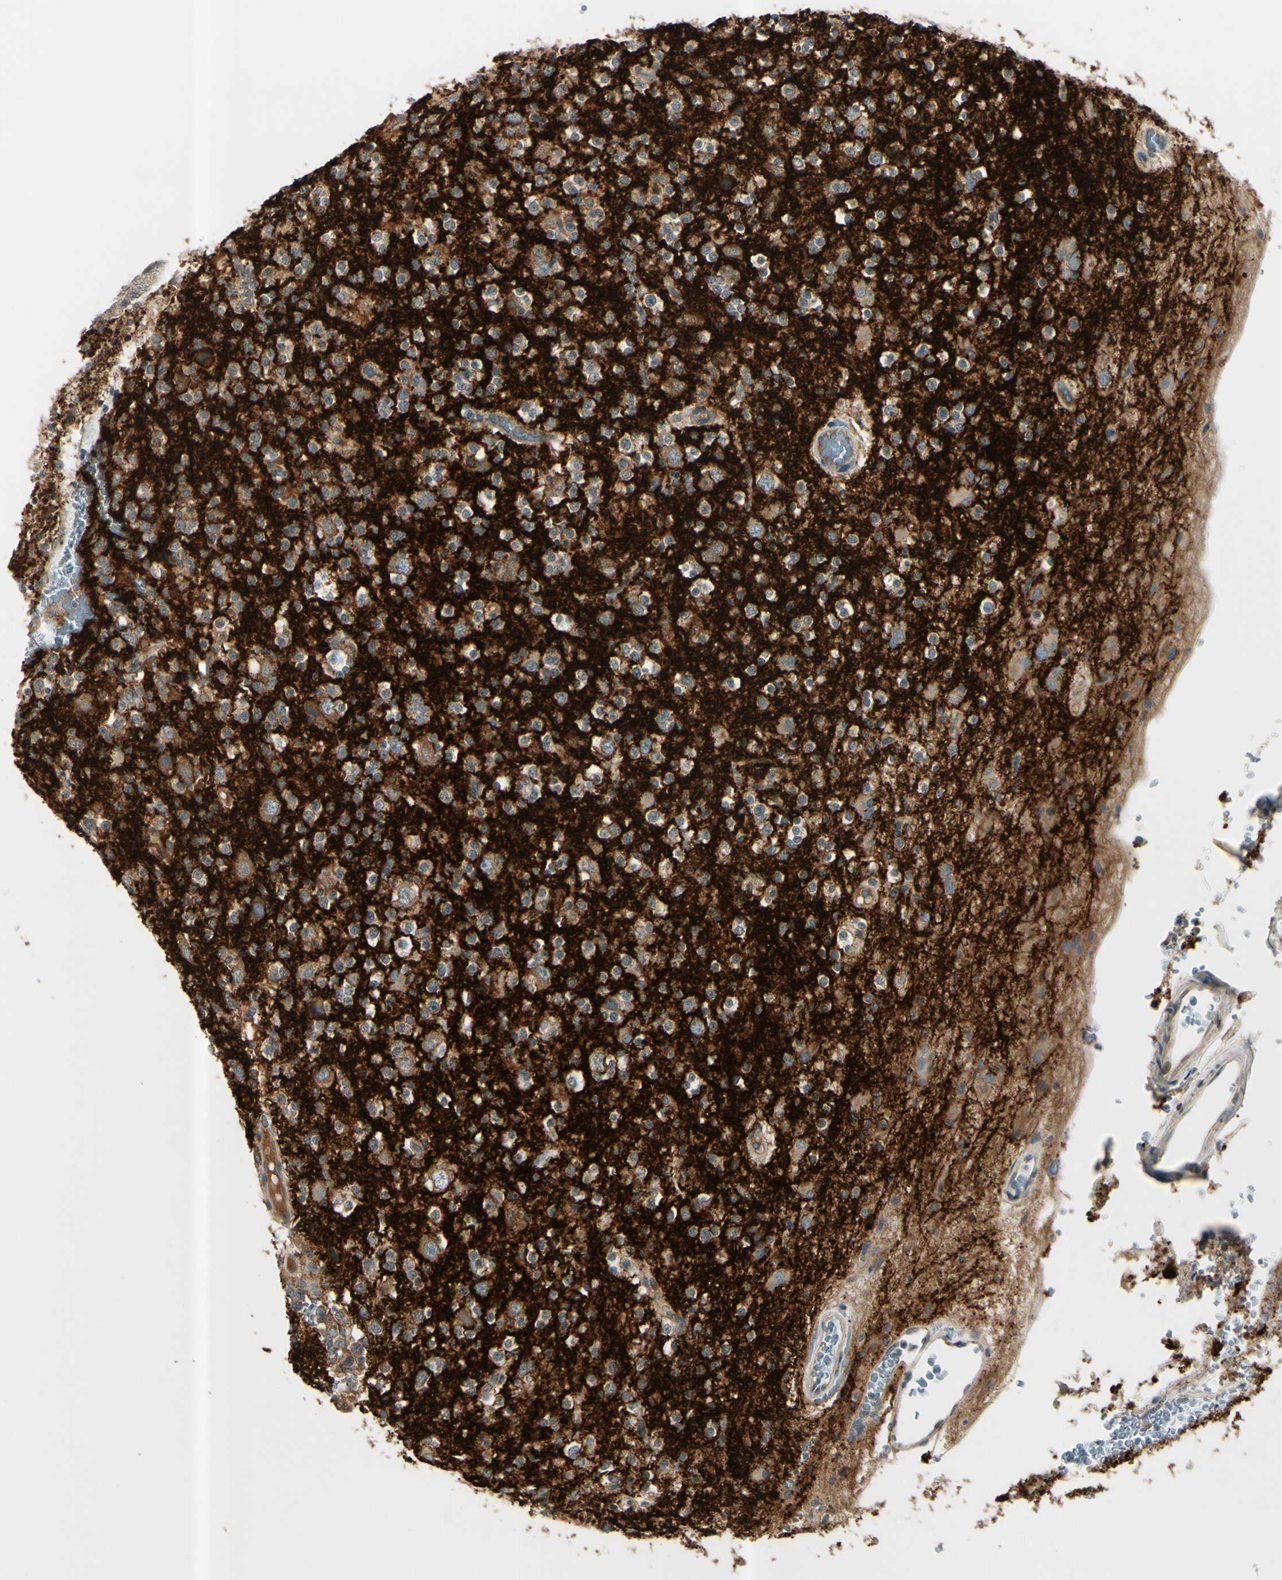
{"staining": {"intensity": "weak", "quantity": ">75%", "location": "cytoplasmic/membranous"}, "tissue": "glioma", "cell_type": "Tumor cells", "image_type": "cancer", "snomed": [{"axis": "morphology", "description": "Glioma, malignant, High grade"}, {"axis": "topography", "description": "Brain"}], "caption": "Protein staining reveals weak cytoplasmic/membranous positivity in approximately >75% of tumor cells in malignant high-grade glioma.", "gene": "ICAM5", "patient": {"sex": "male", "age": 47}}